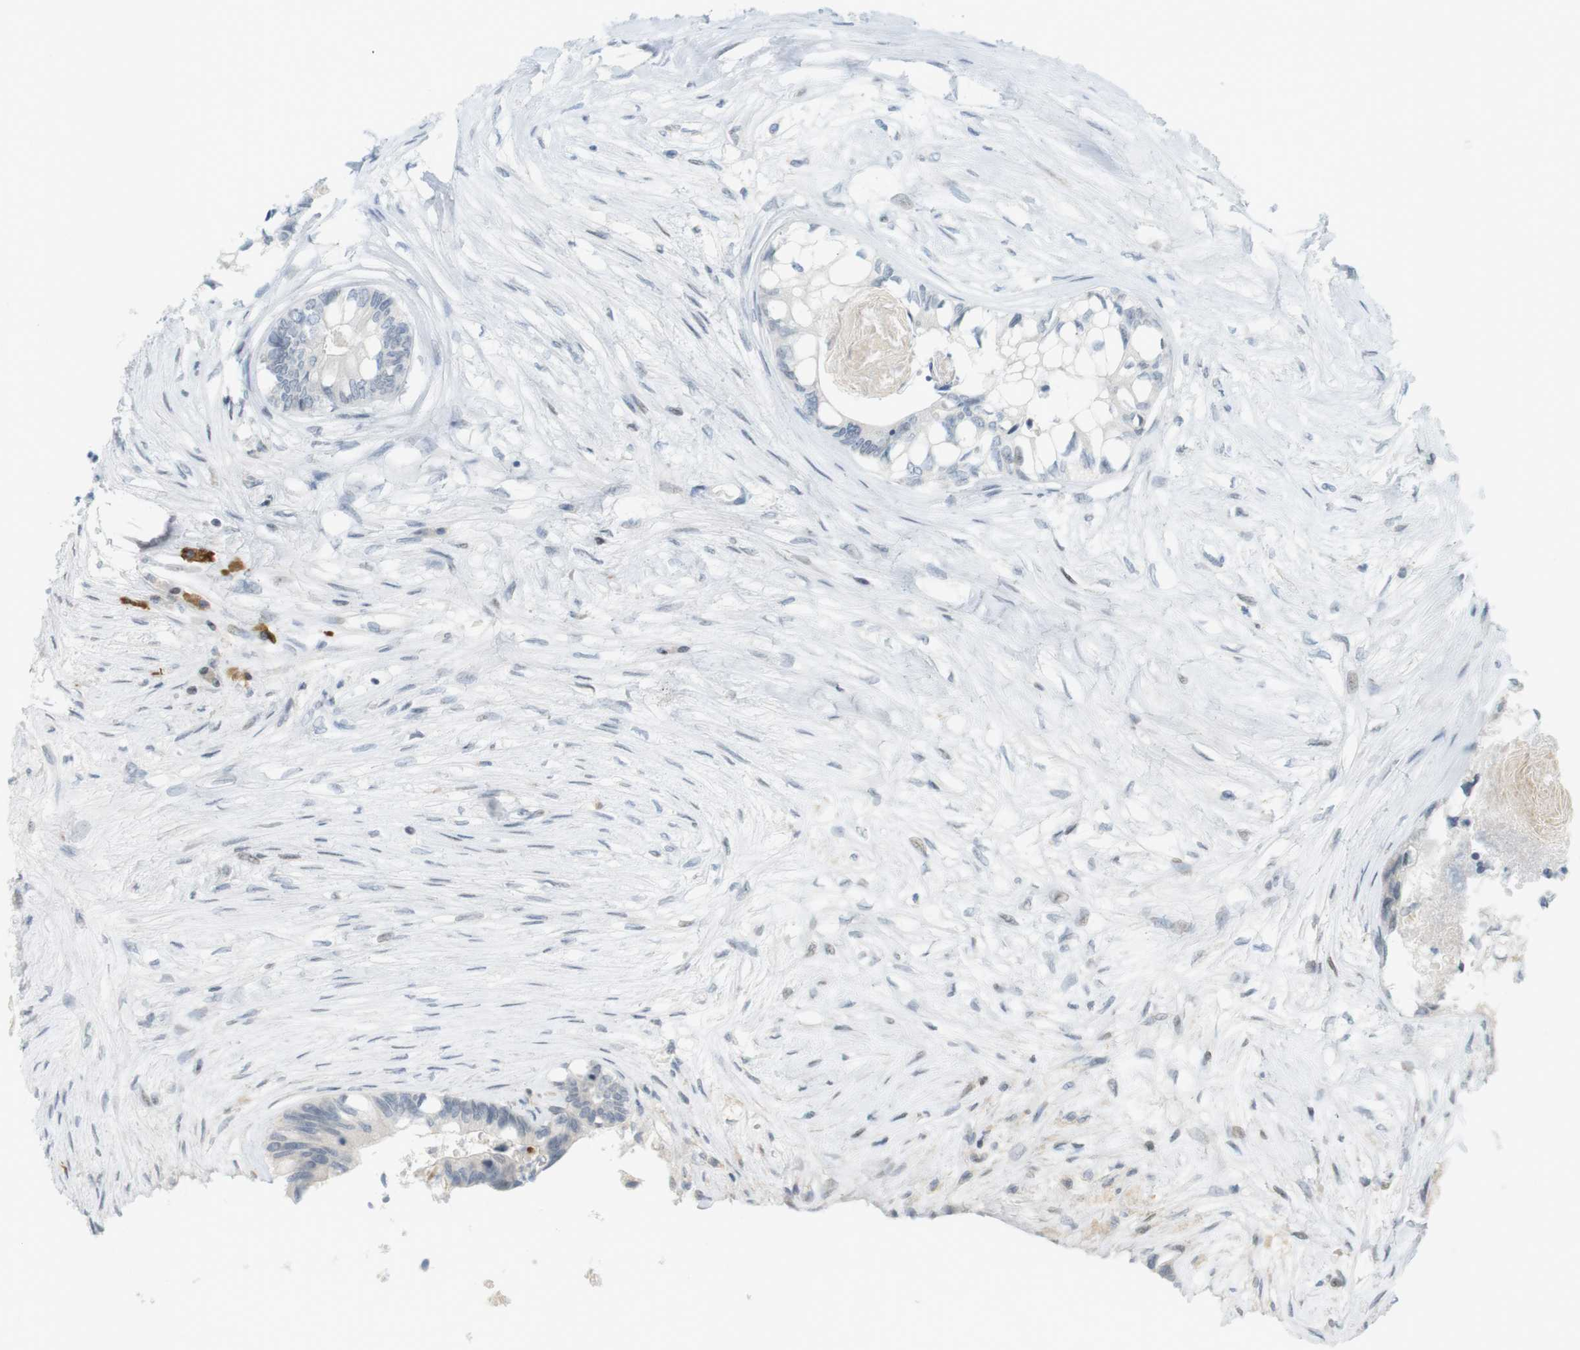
{"staining": {"intensity": "negative", "quantity": "none", "location": "none"}, "tissue": "colorectal cancer", "cell_type": "Tumor cells", "image_type": "cancer", "snomed": [{"axis": "morphology", "description": "Adenocarcinoma, NOS"}, {"axis": "topography", "description": "Rectum"}], "caption": "A high-resolution photomicrograph shows IHC staining of adenocarcinoma (colorectal), which shows no significant staining in tumor cells.", "gene": "DMC1", "patient": {"sex": "male", "age": 63}}